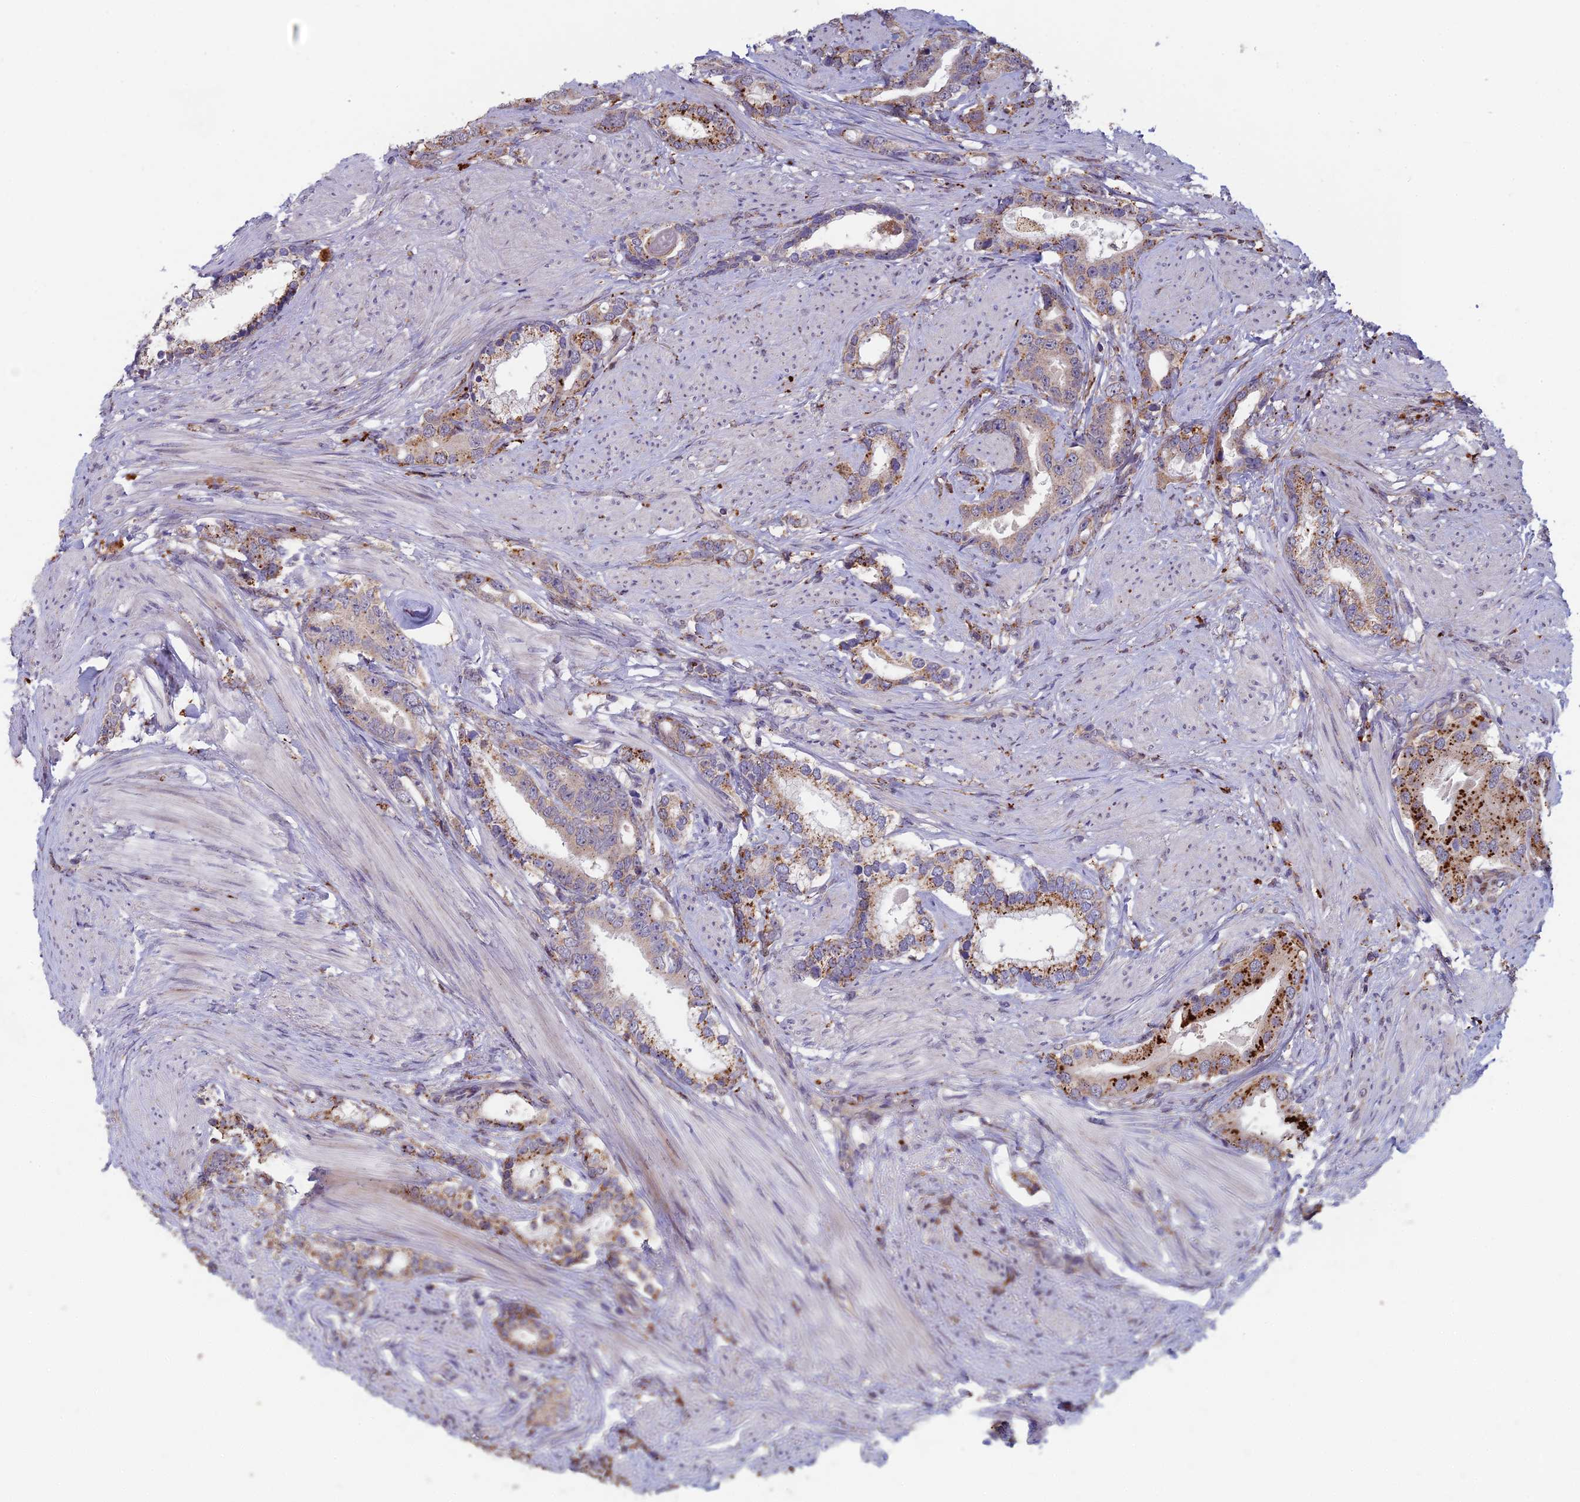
{"staining": {"intensity": "strong", "quantity": "<25%", "location": "cytoplasmic/membranous"}, "tissue": "prostate cancer", "cell_type": "Tumor cells", "image_type": "cancer", "snomed": [{"axis": "morphology", "description": "Adenocarcinoma, Low grade"}, {"axis": "topography", "description": "Prostate"}], "caption": "Prostate cancer was stained to show a protein in brown. There is medium levels of strong cytoplasmic/membranous positivity in approximately <25% of tumor cells.", "gene": "FOXS1", "patient": {"sex": "male", "age": 71}}